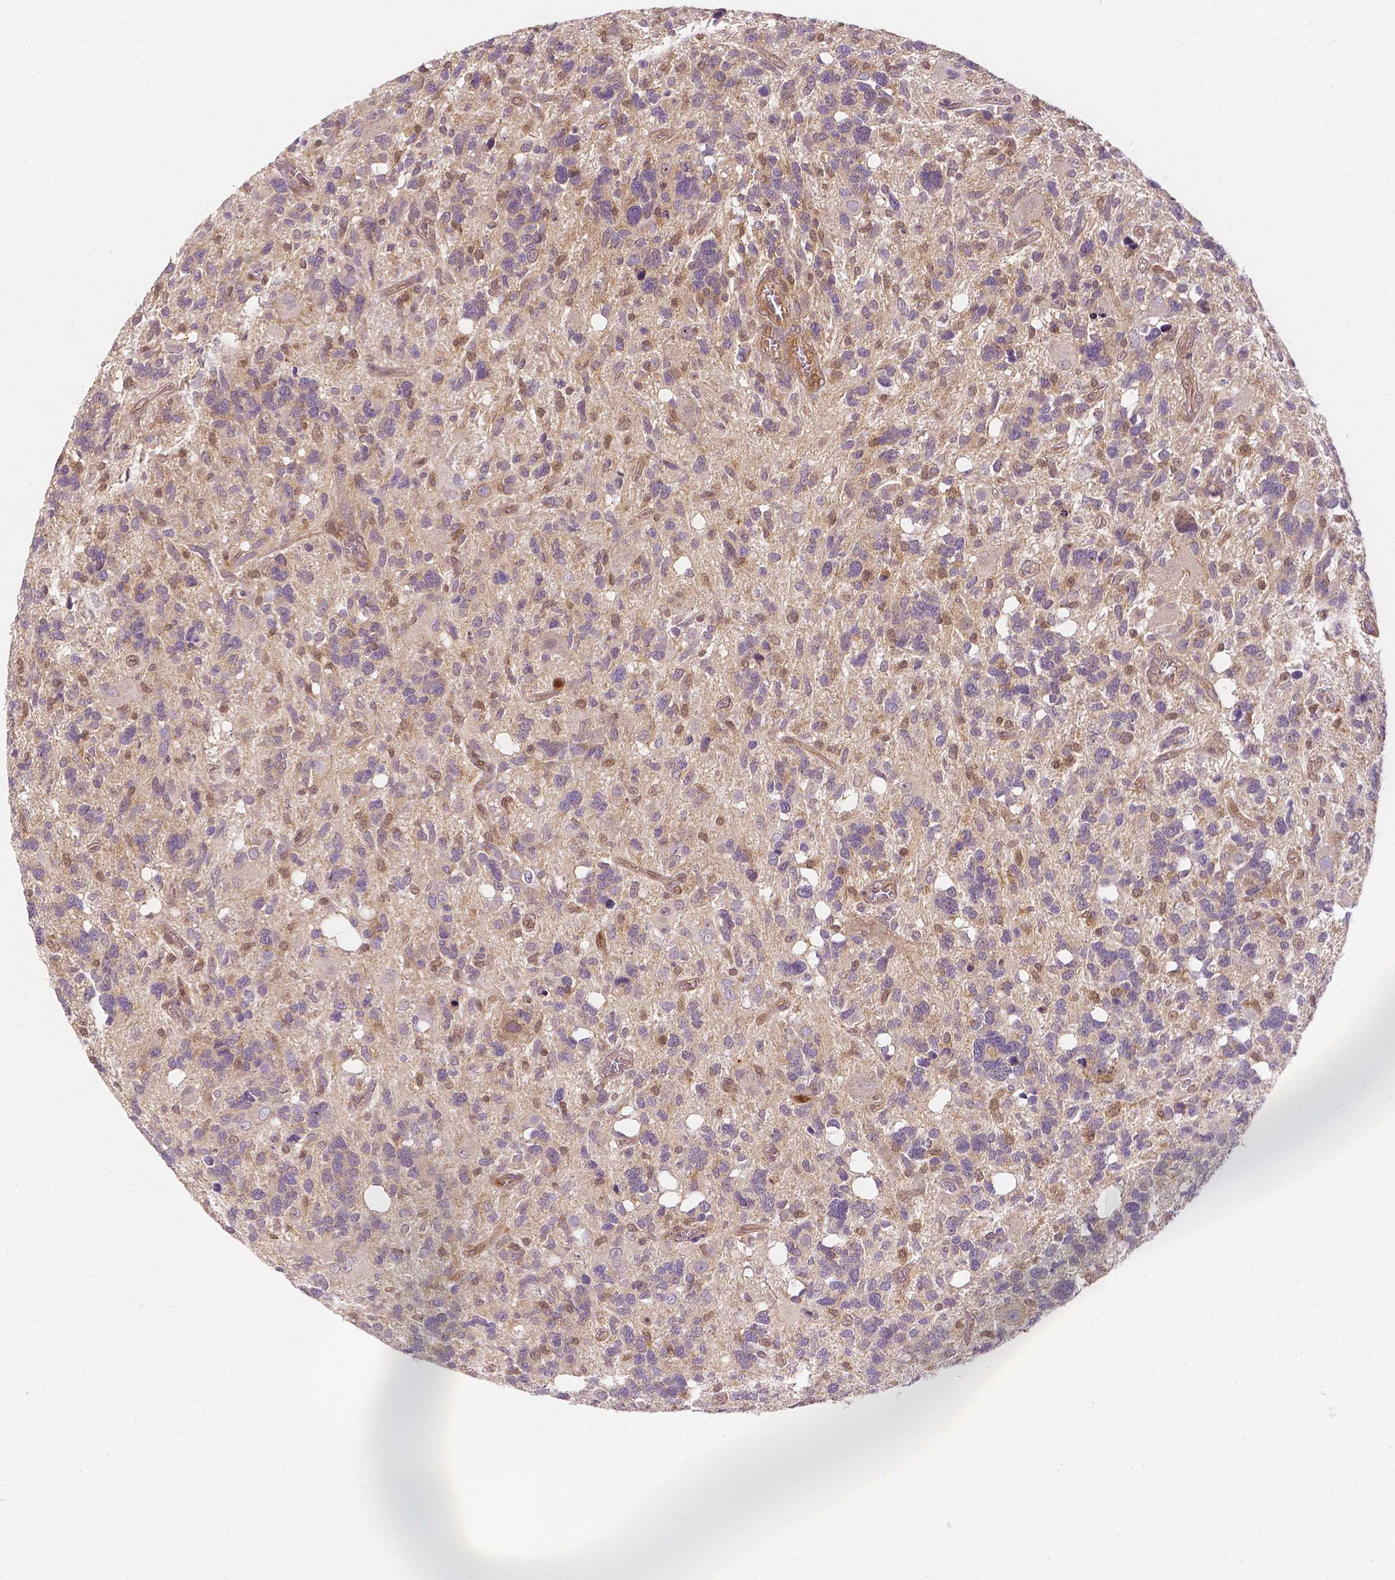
{"staining": {"intensity": "negative", "quantity": "none", "location": "none"}, "tissue": "glioma", "cell_type": "Tumor cells", "image_type": "cancer", "snomed": [{"axis": "morphology", "description": "Glioma, malignant, High grade"}, {"axis": "topography", "description": "Brain"}], "caption": "This is an immunohistochemistry histopathology image of human malignant high-grade glioma. There is no staining in tumor cells.", "gene": "NAPRT", "patient": {"sex": "male", "age": 49}}